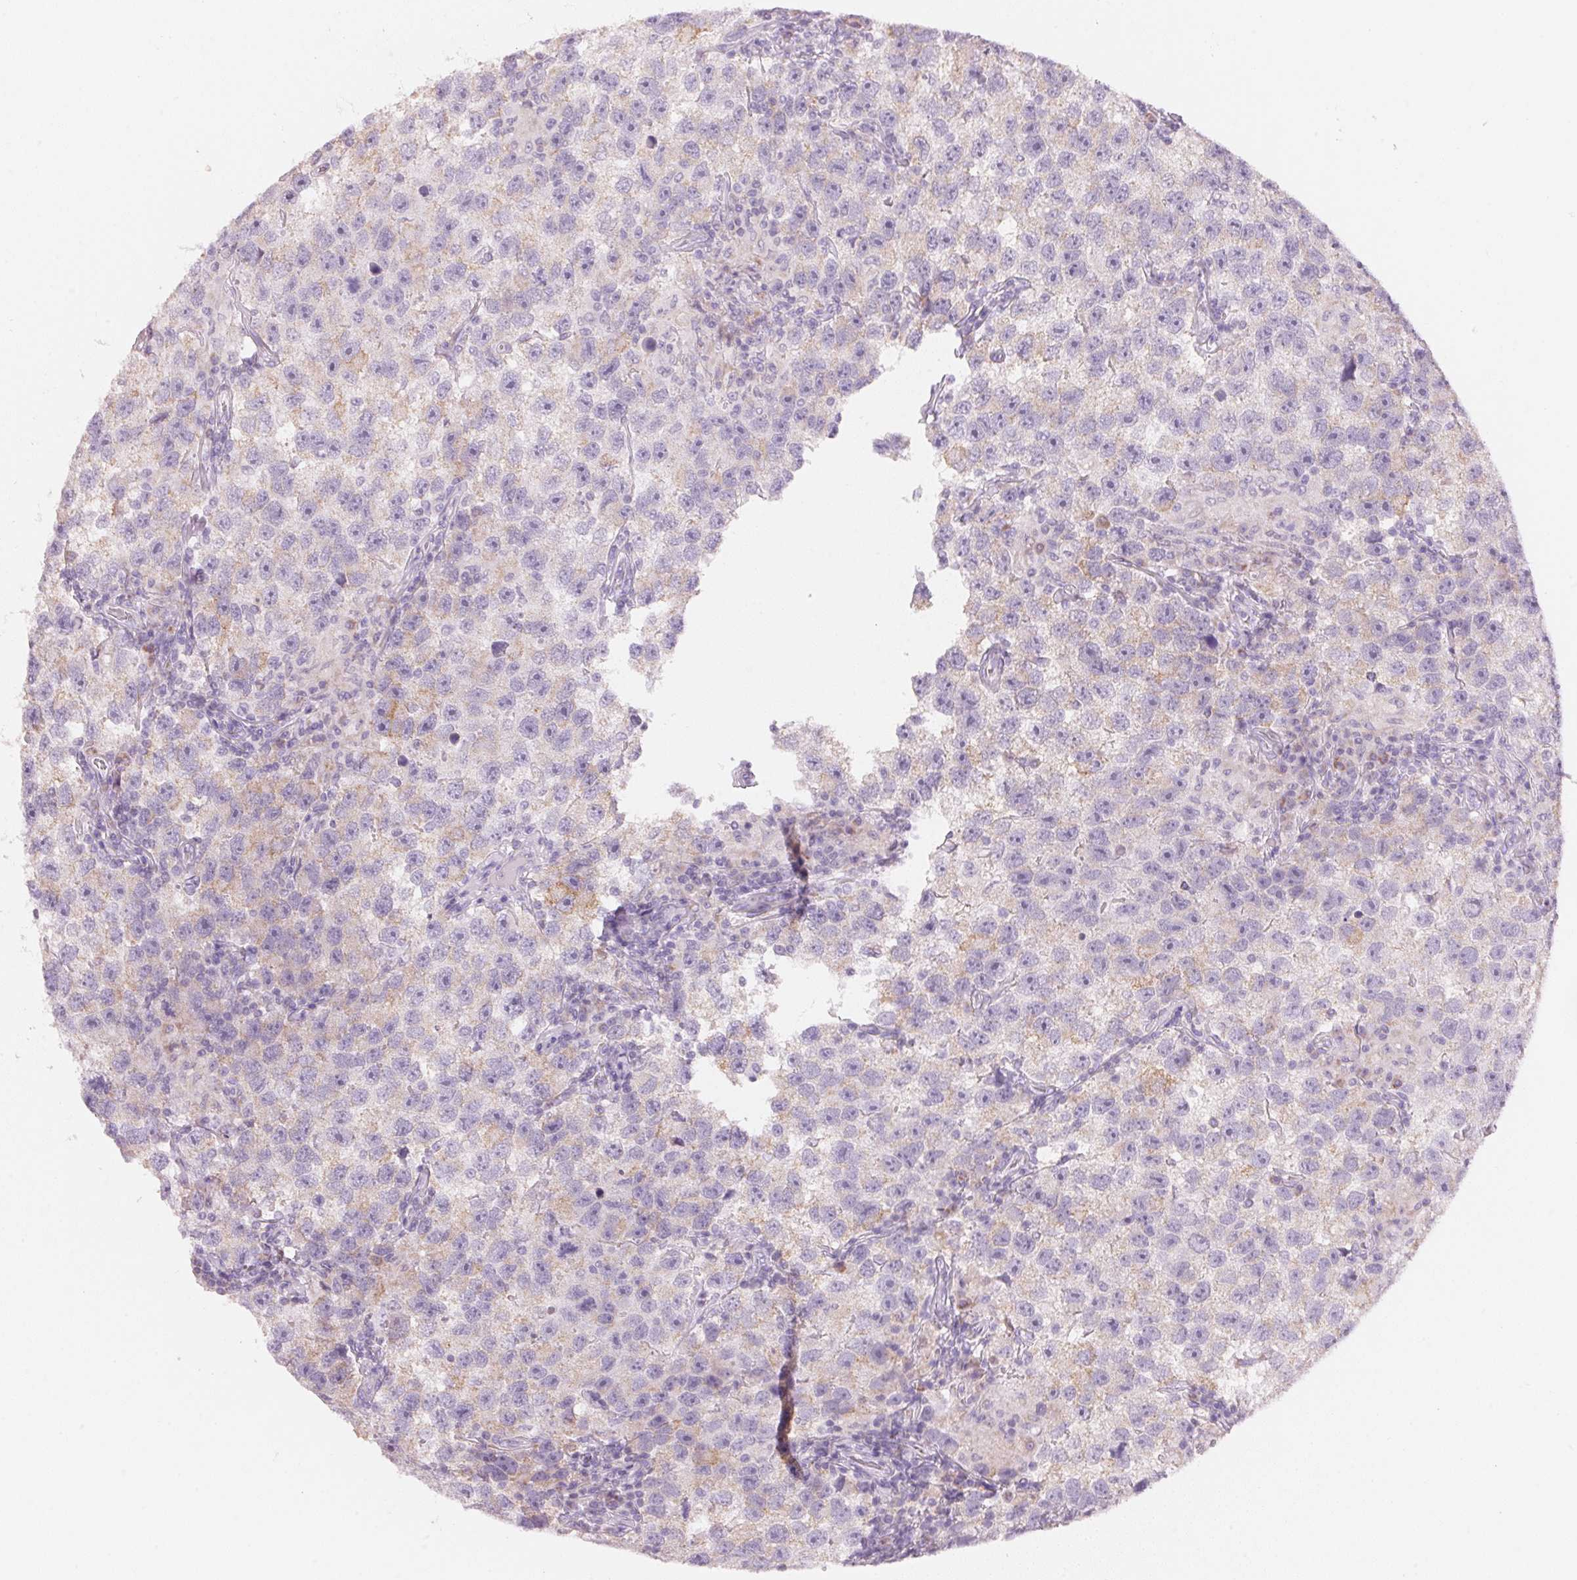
{"staining": {"intensity": "weak", "quantity": "<25%", "location": "cytoplasmic/membranous"}, "tissue": "testis cancer", "cell_type": "Tumor cells", "image_type": "cancer", "snomed": [{"axis": "morphology", "description": "Seminoma, NOS"}, {"axis": "topography", "description": "Testis"}], "caption": "Testis cancer (seminoma) was stained to show a protein in brown. There is no significant expression in tumor cells.", "gene": "HOXB13", "patient": {"sex": "male", "age": 26}}